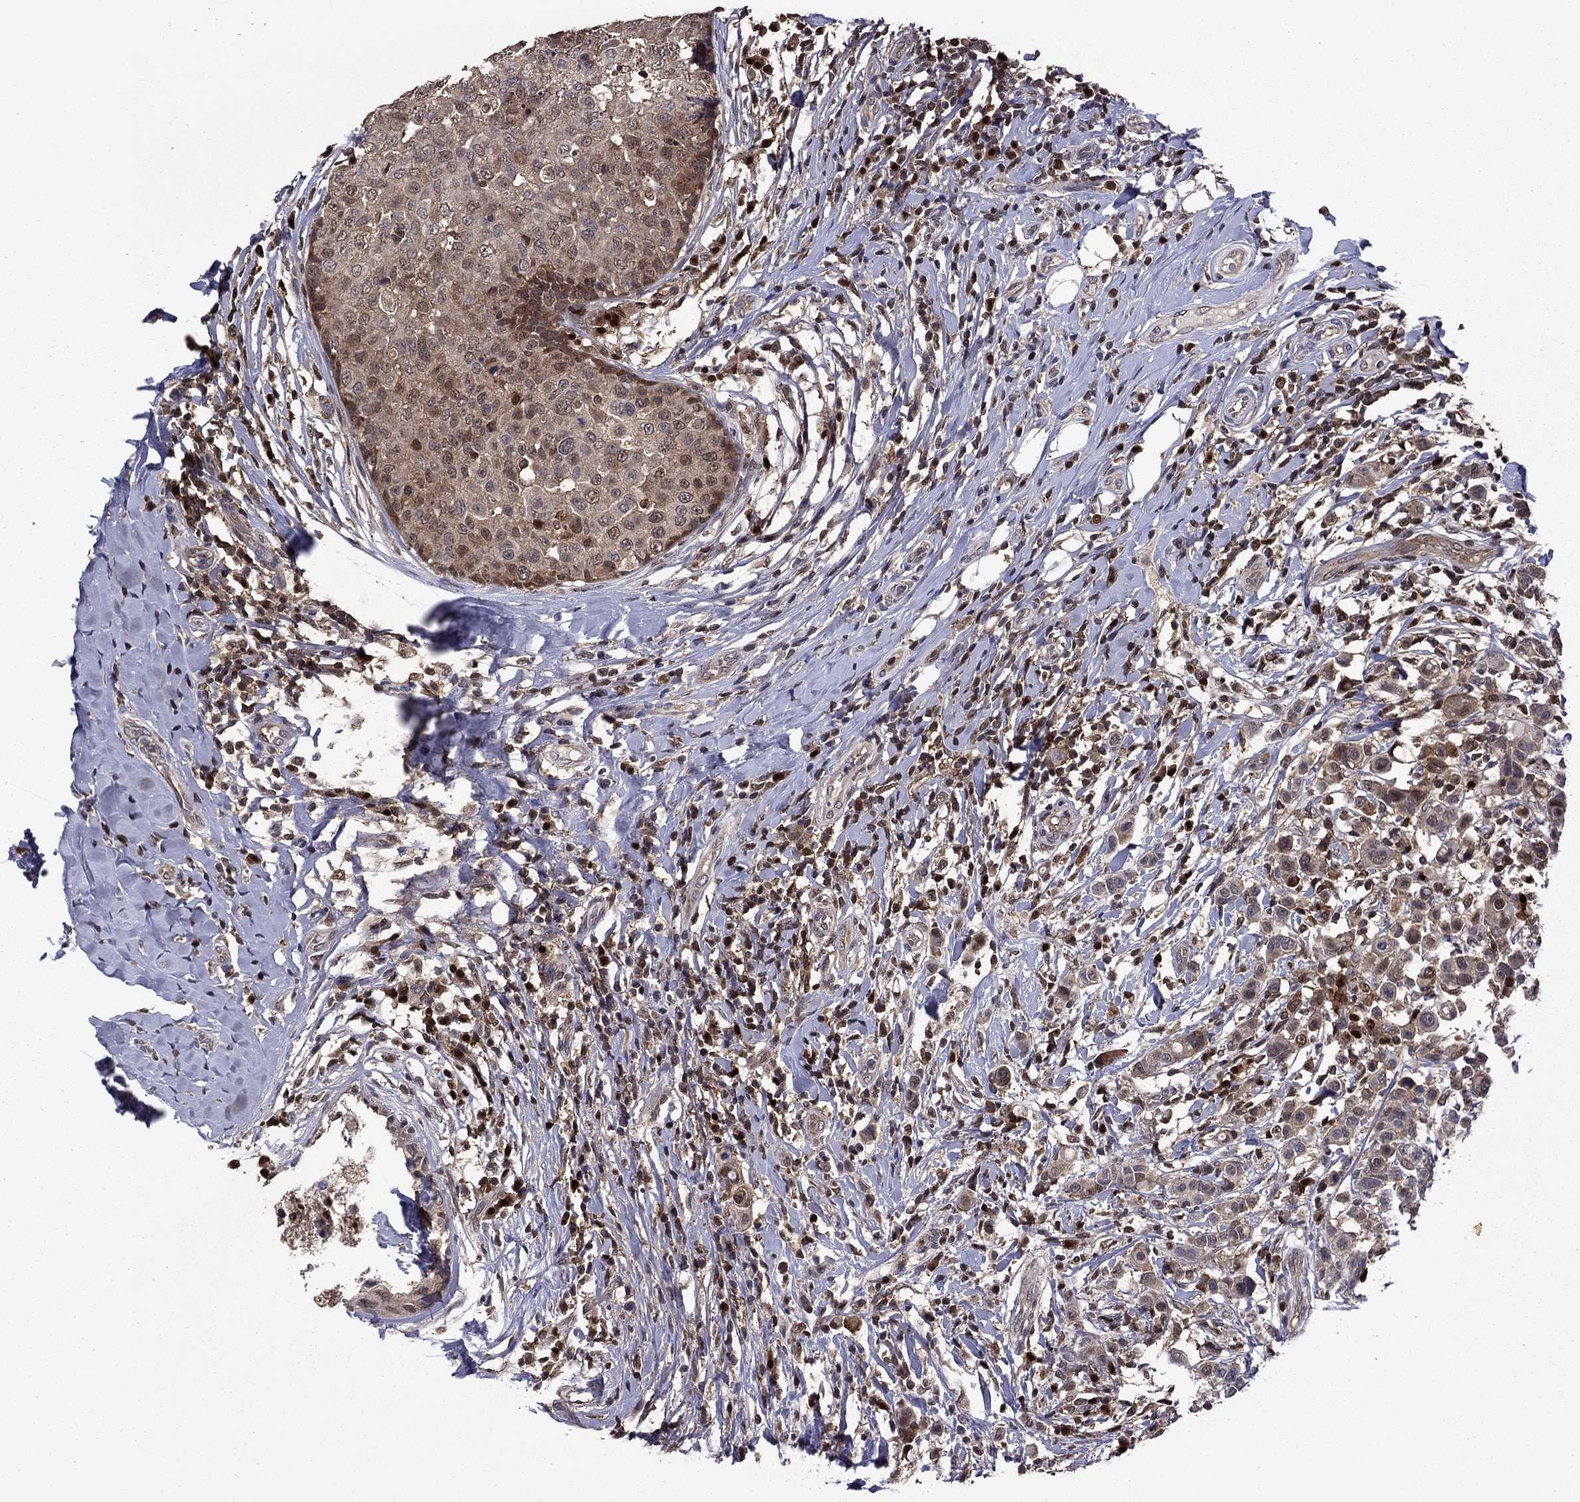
{"staining": {"intensity": "strong", "quantity": "<25%", "location": "nuclear"}, "tissue": "breast cancer", "cell_type": "Tumor cells", "image_type": "cancer", "snomed": [{"axis": "morphology", "description": "Duct carcinoma"}, {"axis": "topography", "description": "Breast"}], "caption": "This photomicrograph exhibits intraductal carcinoma (breast) stained with IHC to label a protein in brown. The nuclear of tumor cells show strong positivity for the protein. Nuclei are counter-stained blue.", "gene": "APPBP2", "patient": {"sex": "female", "age": 27}}